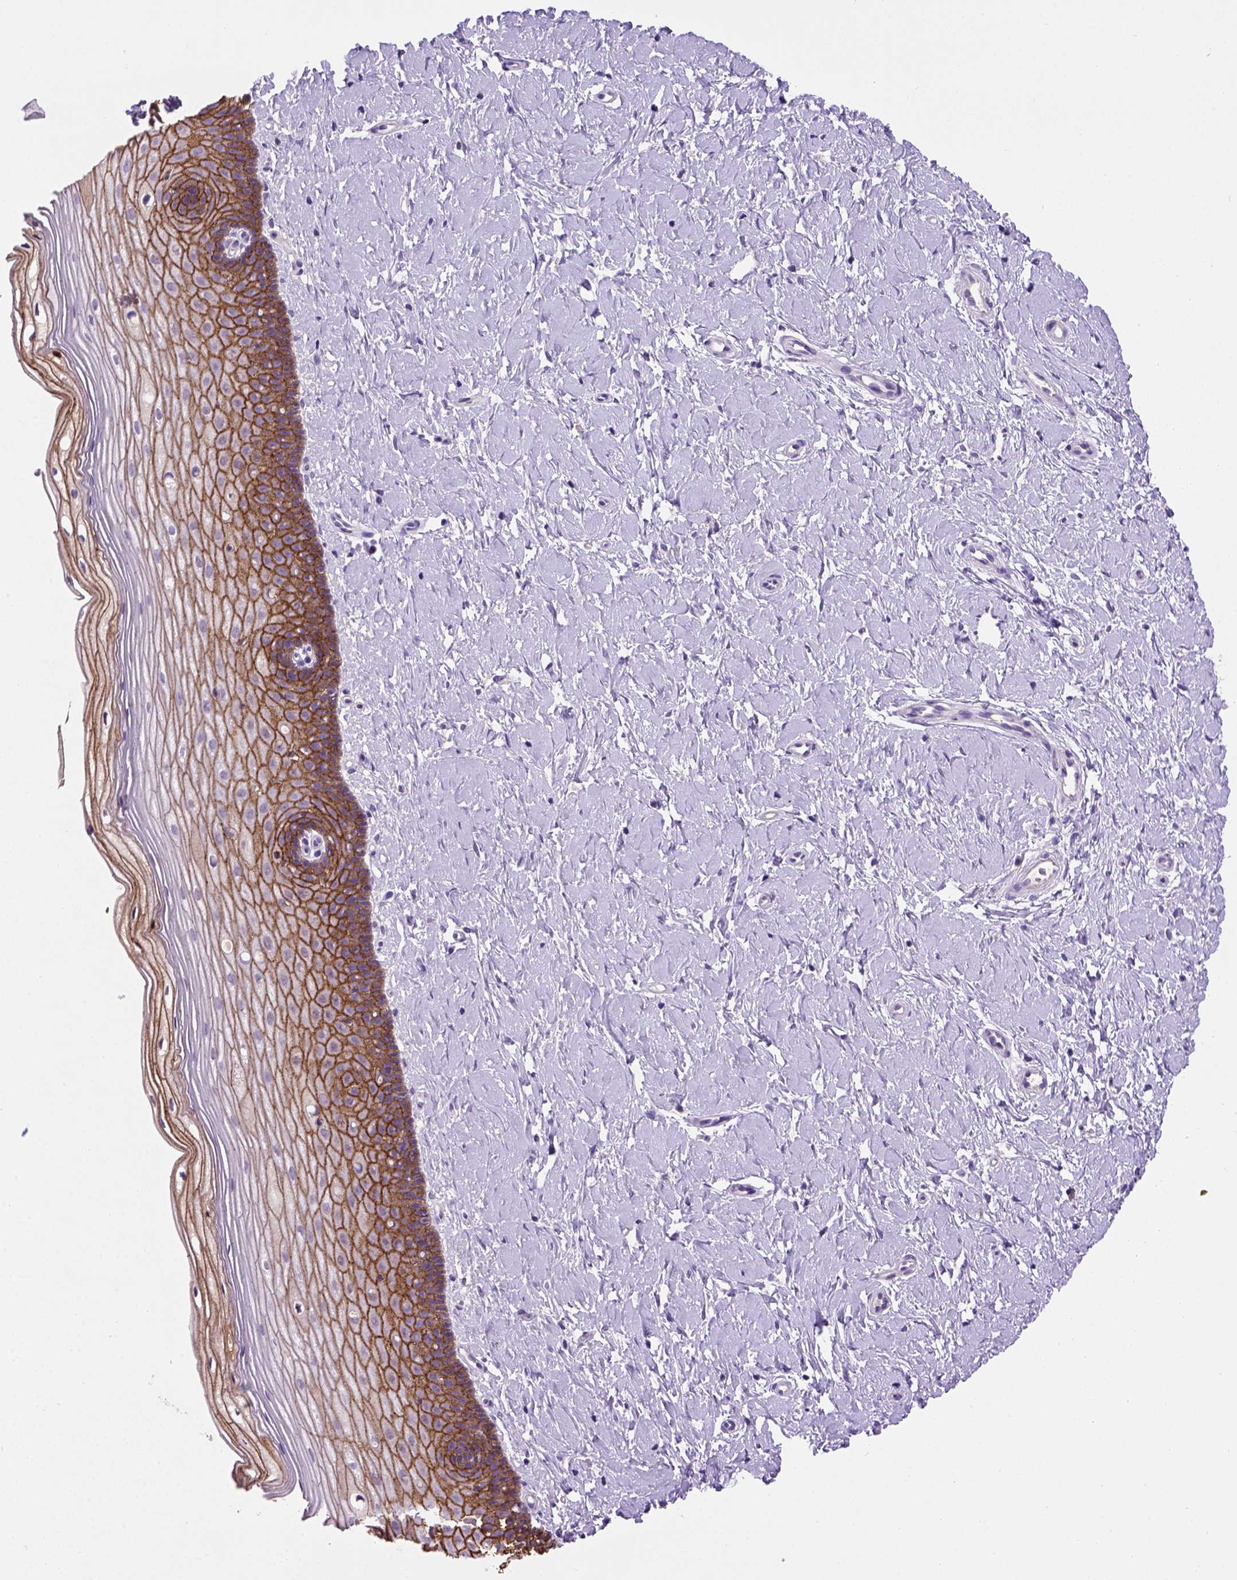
{"staining": {"intensity": "strong", "quantity": ">75%", "location": "cytoplasmic/membranous"}, "tissue": "cervix", "cell_type": "Glandular cells", "image_type": "normal", "snomed": [{"axis": "morphology", "description": "Normal tissue, NOS"}, {"axis": "topography", "description": "Cervix"}], "caption": "A micrograph of human cervix stained for a protein shows strong cytoplasmic/membranous brown staining in glandular cells.", "gene": "CDH1", "patient": {"sex": "female", "age": 37}}